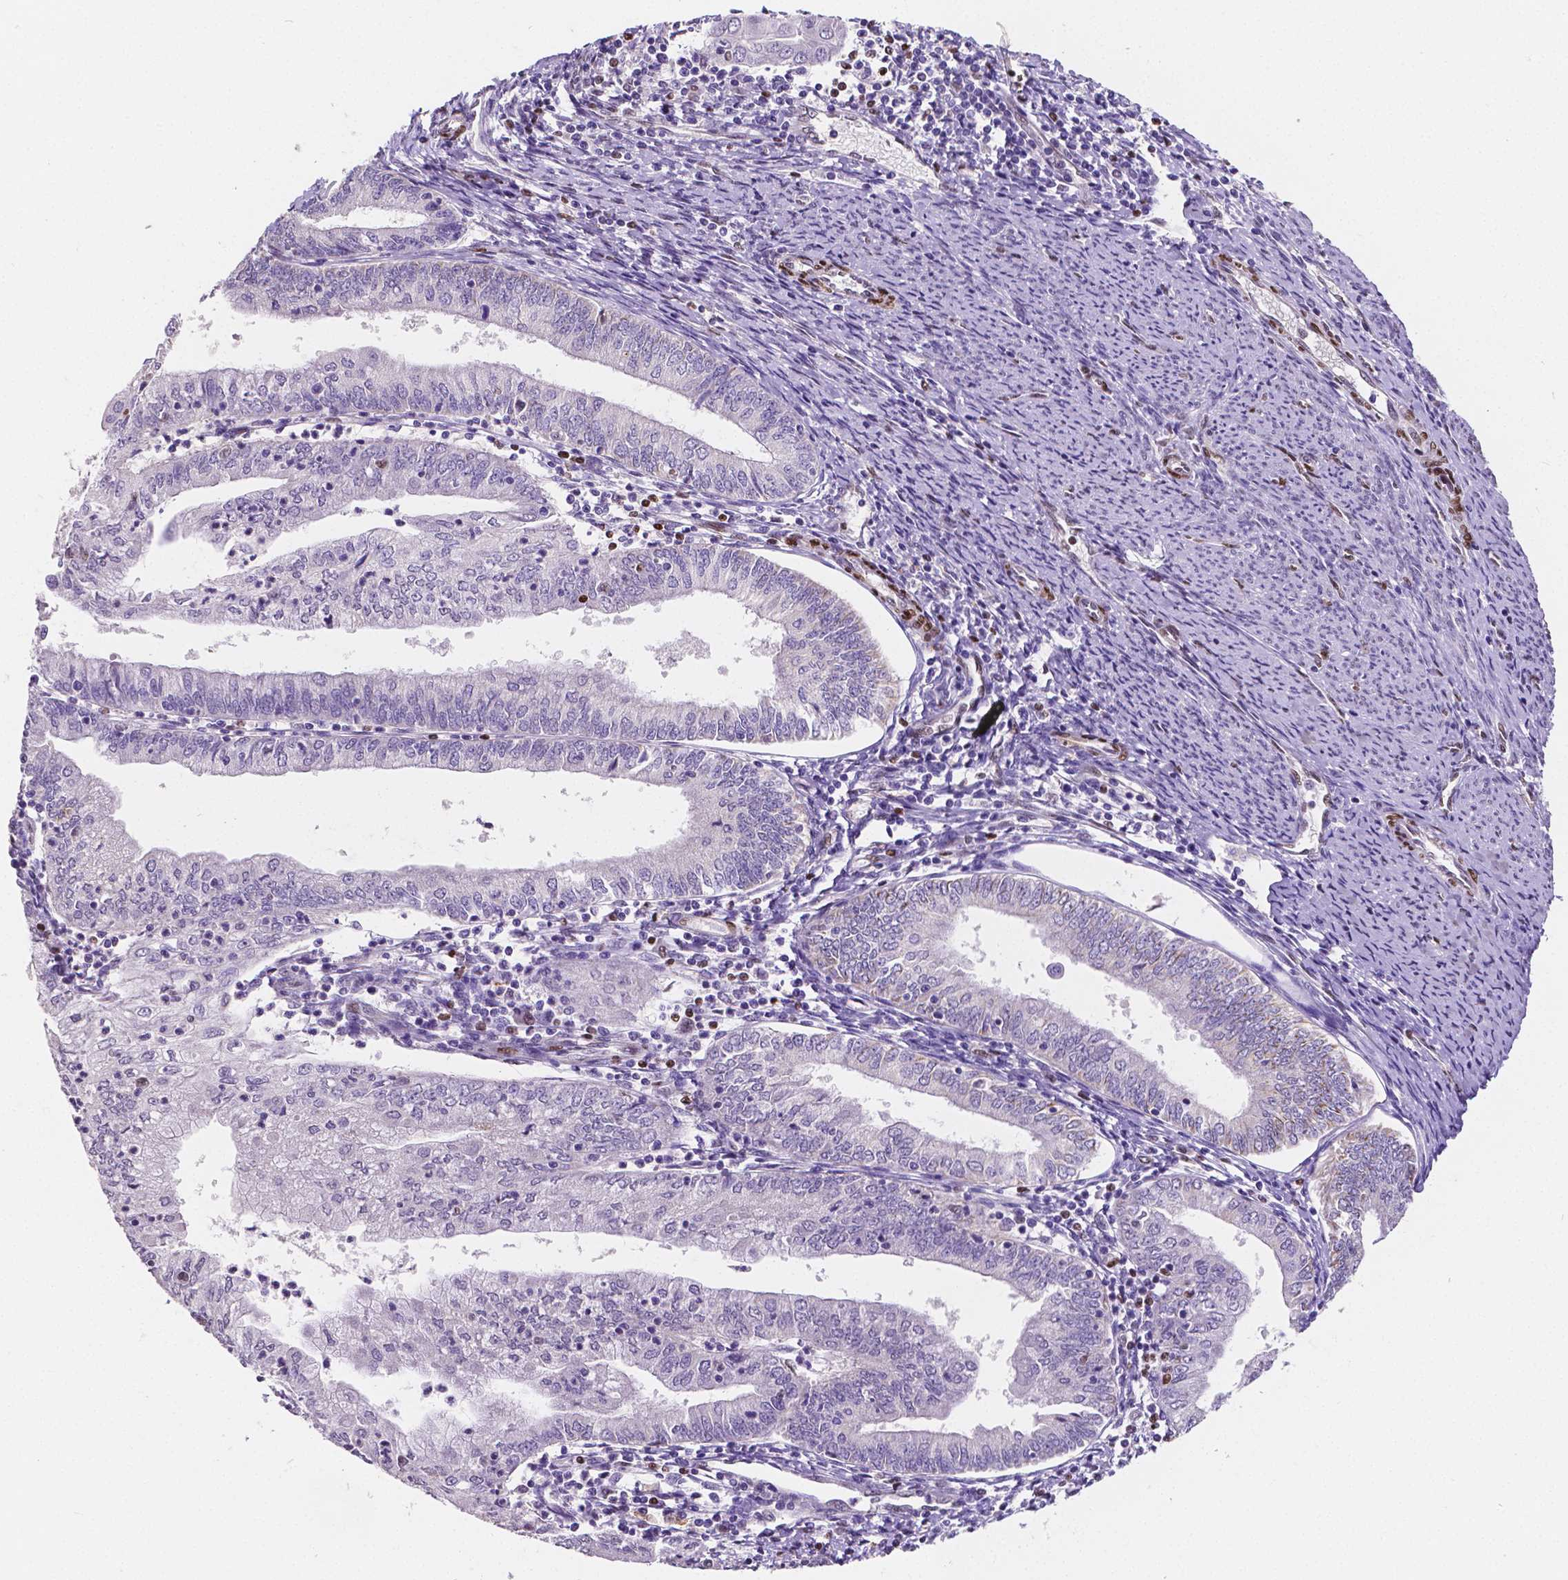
{"staining": {"intensity": "negative", "quantity": "none", "location": "none"}, "tissue": "endometrial cancer", "cell_type": "Tumor cells", "image_type": "cancer", "snomed": [{"axis": "morphology", "description": "Adenocarcinoma, NOS"}, {"axis": "topography", "description": "Endometrium"}], "caption": "A photomicrograph of human endometrial cancer (adenocarcinoma) is negative for staining in tumor cells.", "gene": "MEF2C", "patient": {"sex": "female", "age": 55}}